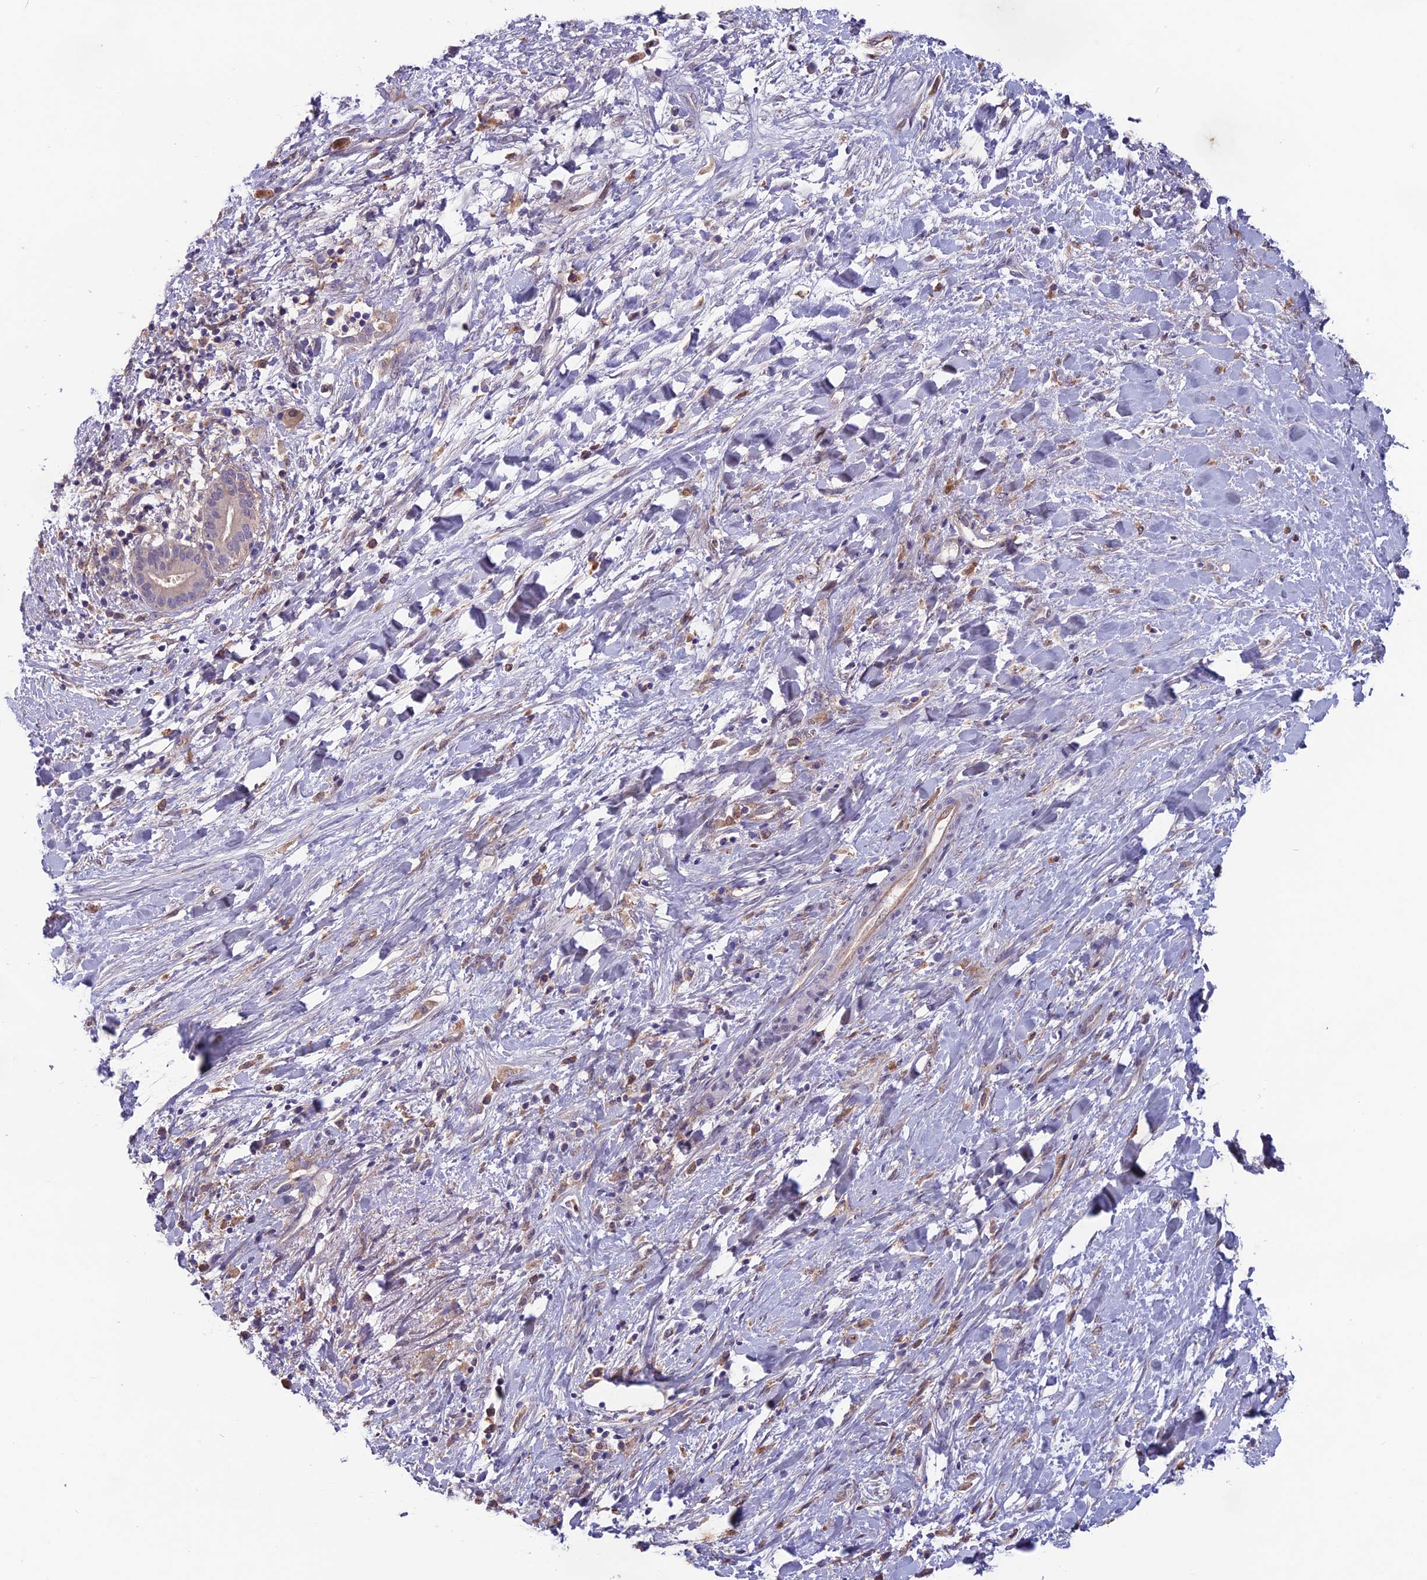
{"staining": {"intensity": "negative", "quantity": "none", "location": "none"}, "tissue": "liver cancer", "cell_type": "Tumor cells", "image_type": "cancer", "snomed": [{"axis": "morphology", "description": "Cholangiocarcinoma"}, {"axis": "topography", "description": "Liver"}], "caption": "An immunohistochemistry histopathology image of liver cancer is shown. There is no staining in tumor cells of liver cancer. The staining is performed using DAB (3,3'-diaminobenzidine) brown chromogen with nuclei counter-stained in using hematoxylin.", "gene": "MAST2", "patient": {"sex": "female", "age": 52}}